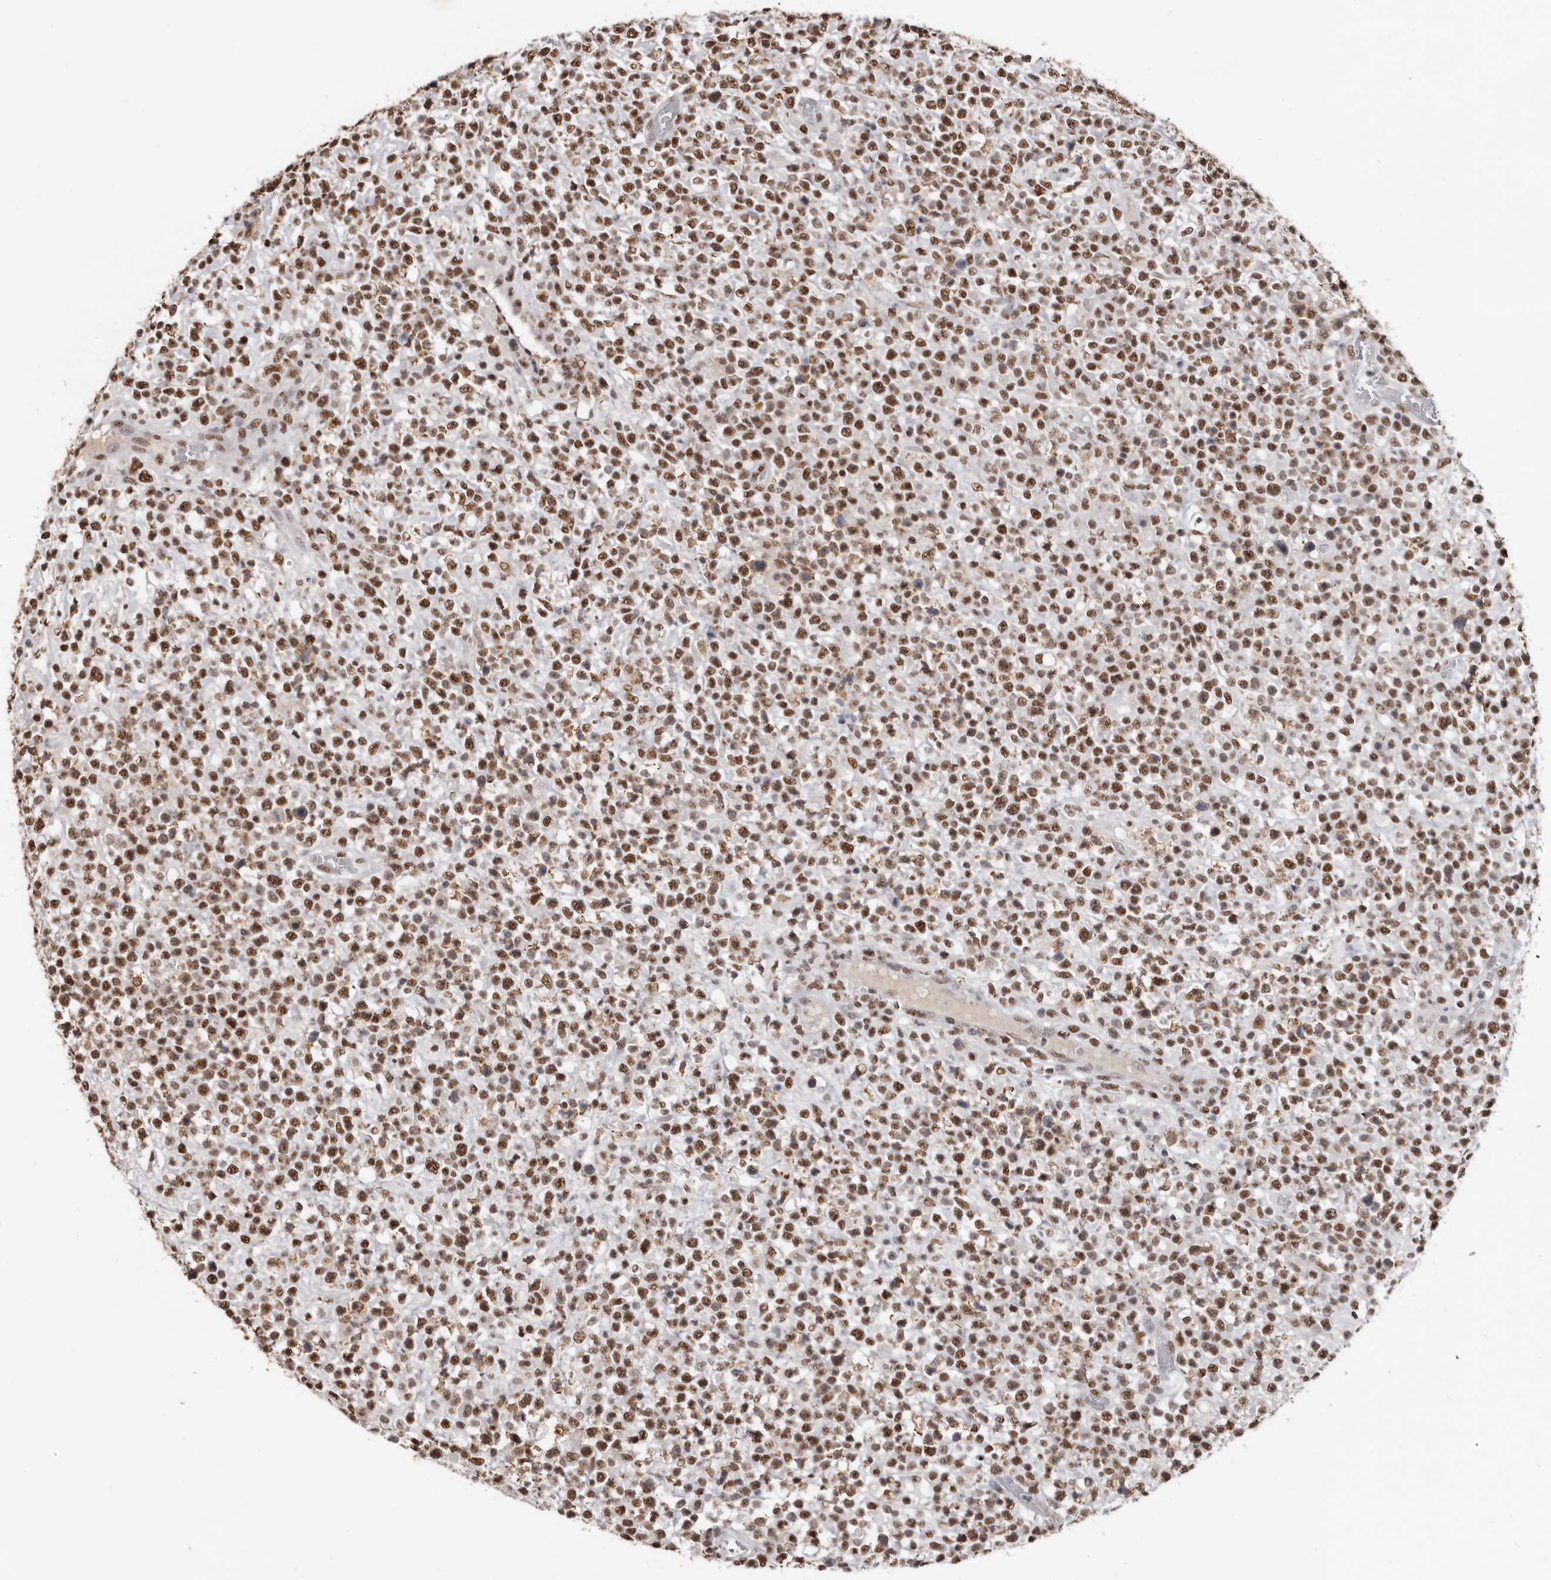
{"staining": {"intensity": "moderate", "quantity": ">75%", "location": "nuclear"}, "tissue": "lymphoma", "cell_type": "Tumor cells", "image_type": "cancer", "snomed": [{"axis": "morphology", "description": "Malignant lymphoma, non-Hodgkin's type, High grade"}, {"axis": "topography", "description": "Colon"}], "caption": "The histopathology image shows immunohistochemical staining of malignant lymphoma, non-Hodgkin's type (high-grade). There is moderate nuclear staining is seen in about >75% of tumor cells. Immunohistochemistry stains the protein in brown and the nuclei are stained blue.", "gene": "SCAF4", "patient": {"sex": "female", "age": 53}}